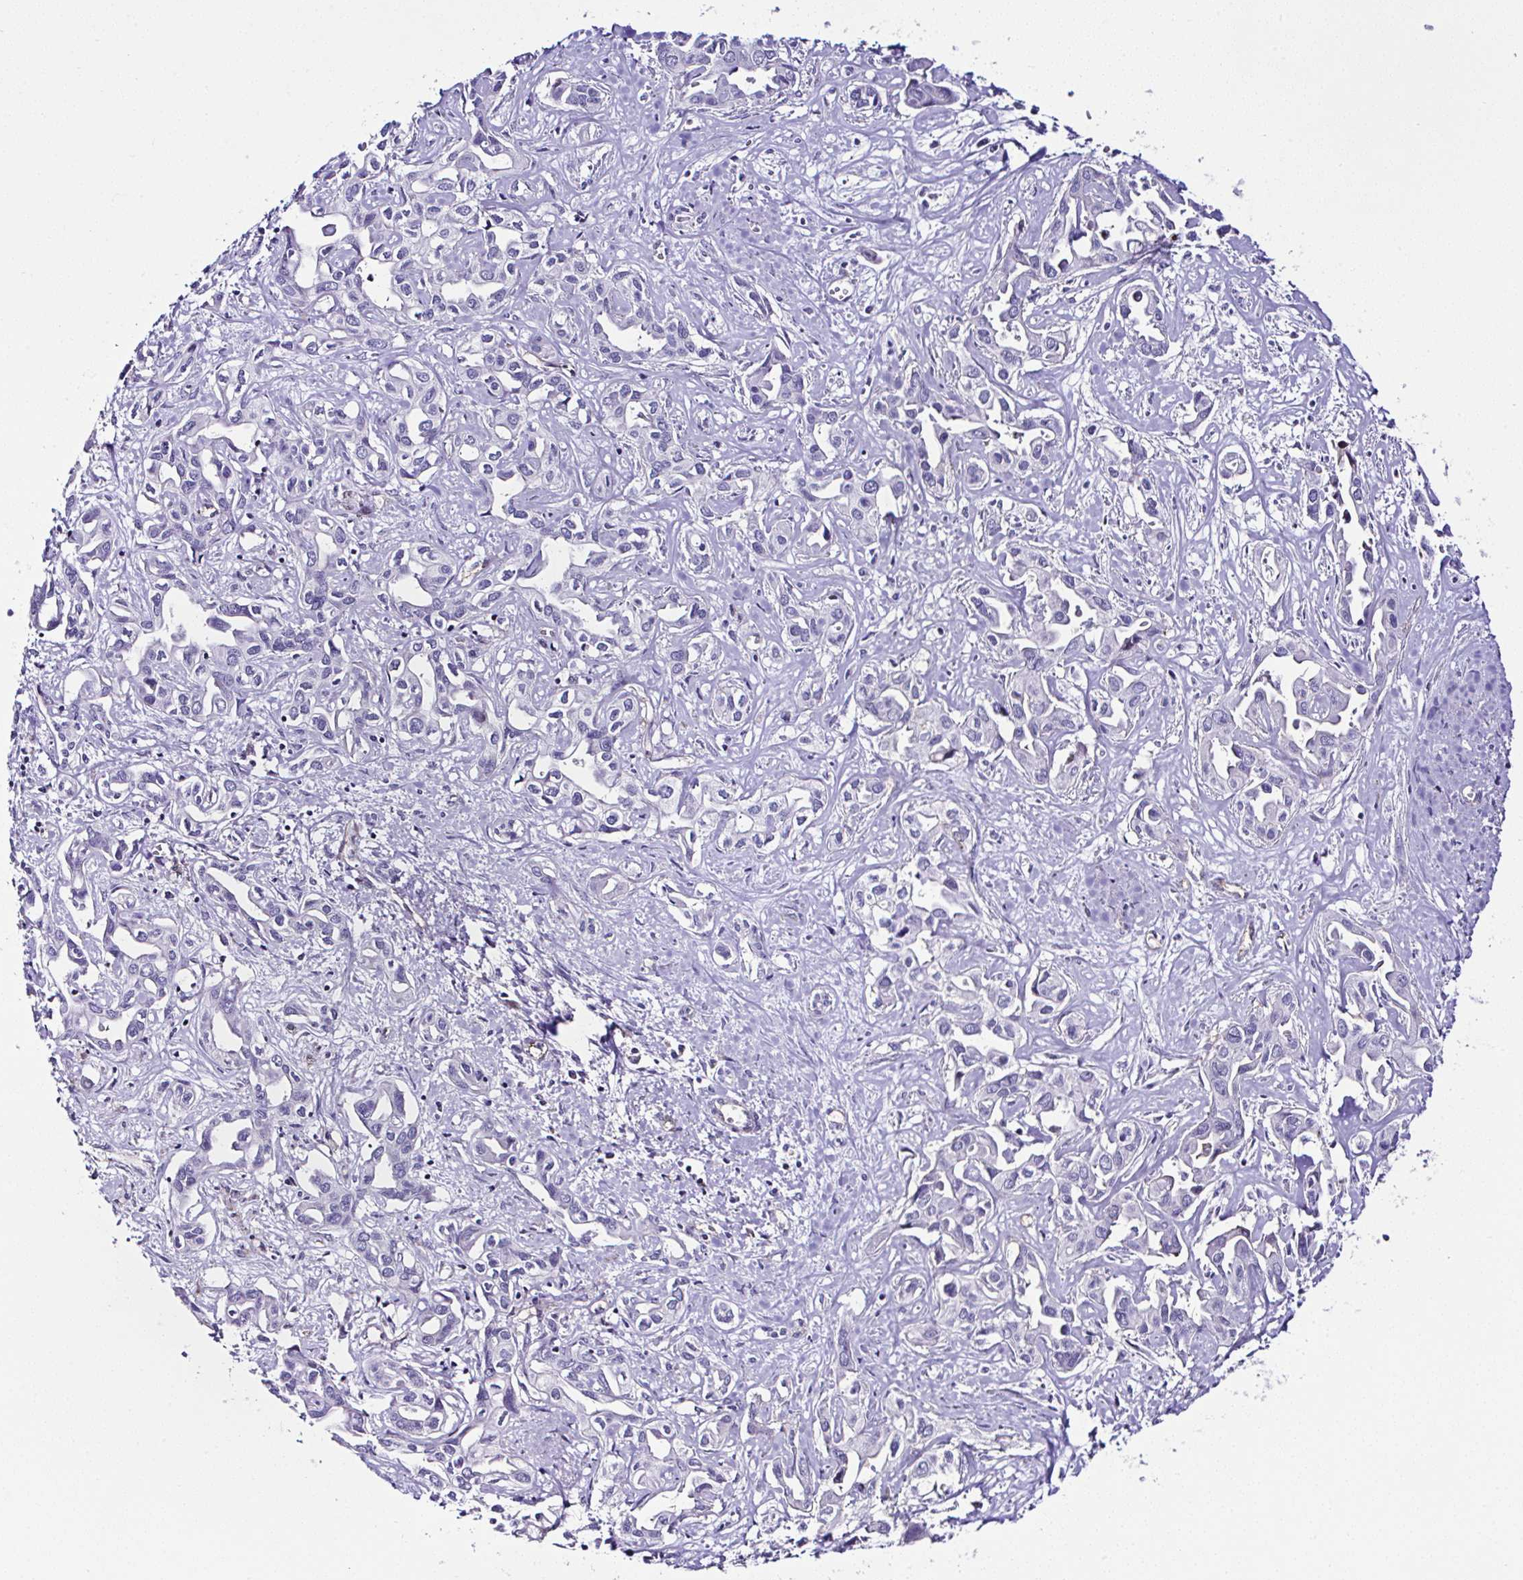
{"staining": {"intensity": "negative", "quantity": "none", "location": "none"}, "tissue": "liver cancer", "cell_type": "Tumor cells", "image_type": "cancer", "snomed": [{"axis": "morphology", "description": "Cholangiocarcinoma"}, {"axis": "topography", "description": "Liver"}], "caption": "Immunohistochemical staining of human liver cholangiocarcinoma displays no significant staining in tumor cells.", "gene": "FBXO34", "patient": {"sex": "female", "age": 64}}